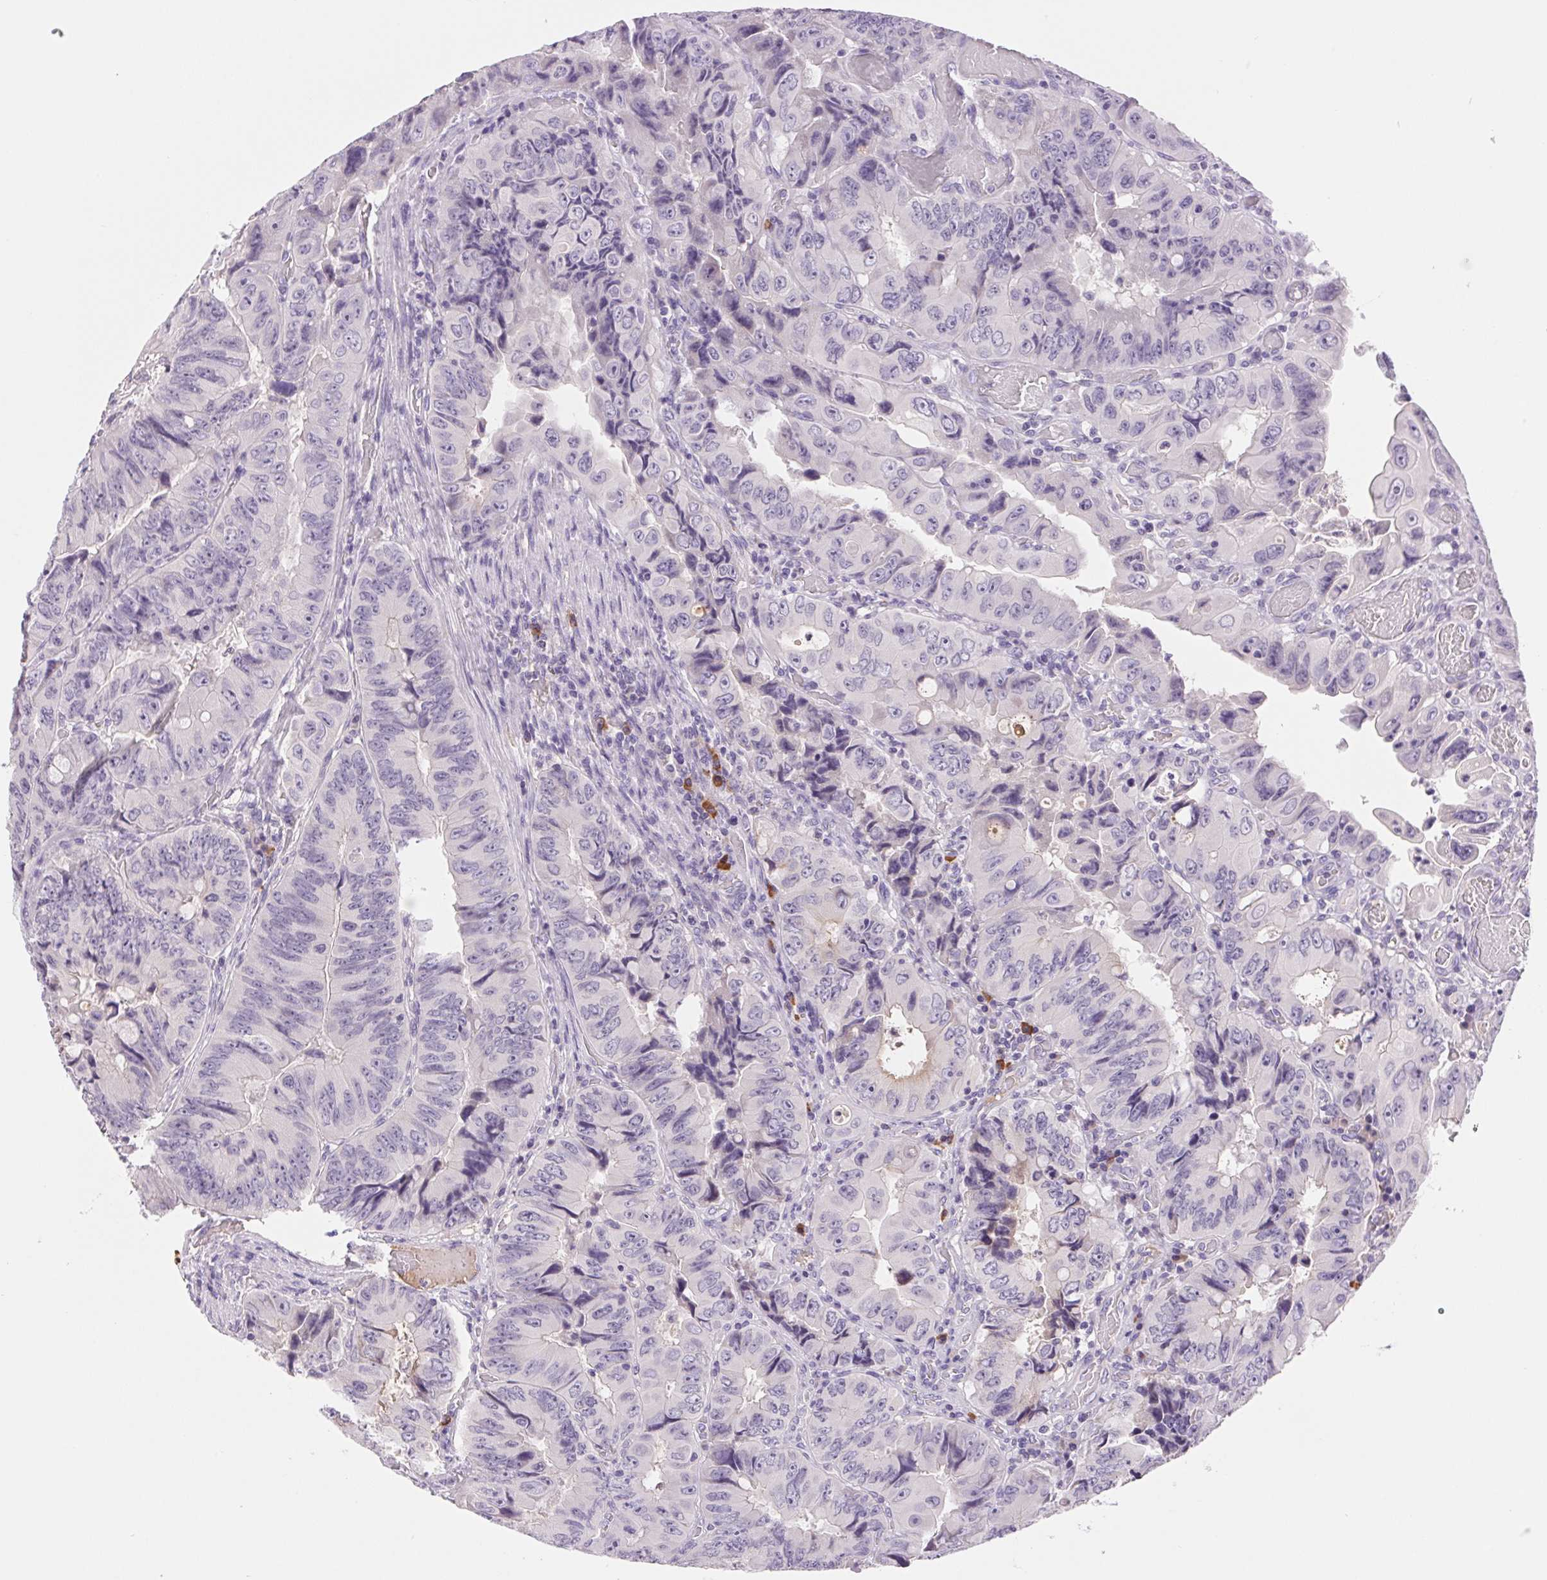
{"staining": {"intensity": "negative", "quantity": "none", "location": "none"}, "tissue": "colorectal cancer", "cell_type": "Tumor cells", "image_type": "cancer", "snomed": [{"axis": "morphology", "description": "Adenocarcinoma, NOS"}, {"axis": "topography", "description": "Colon"}], "caption": "Protein analysis of colorectal cancer (adenocarcinoma) exhibits no significant positivity in tumor cells.", "gene": "IFIT1B", "patient": {"sex": "female", "age": 84}}